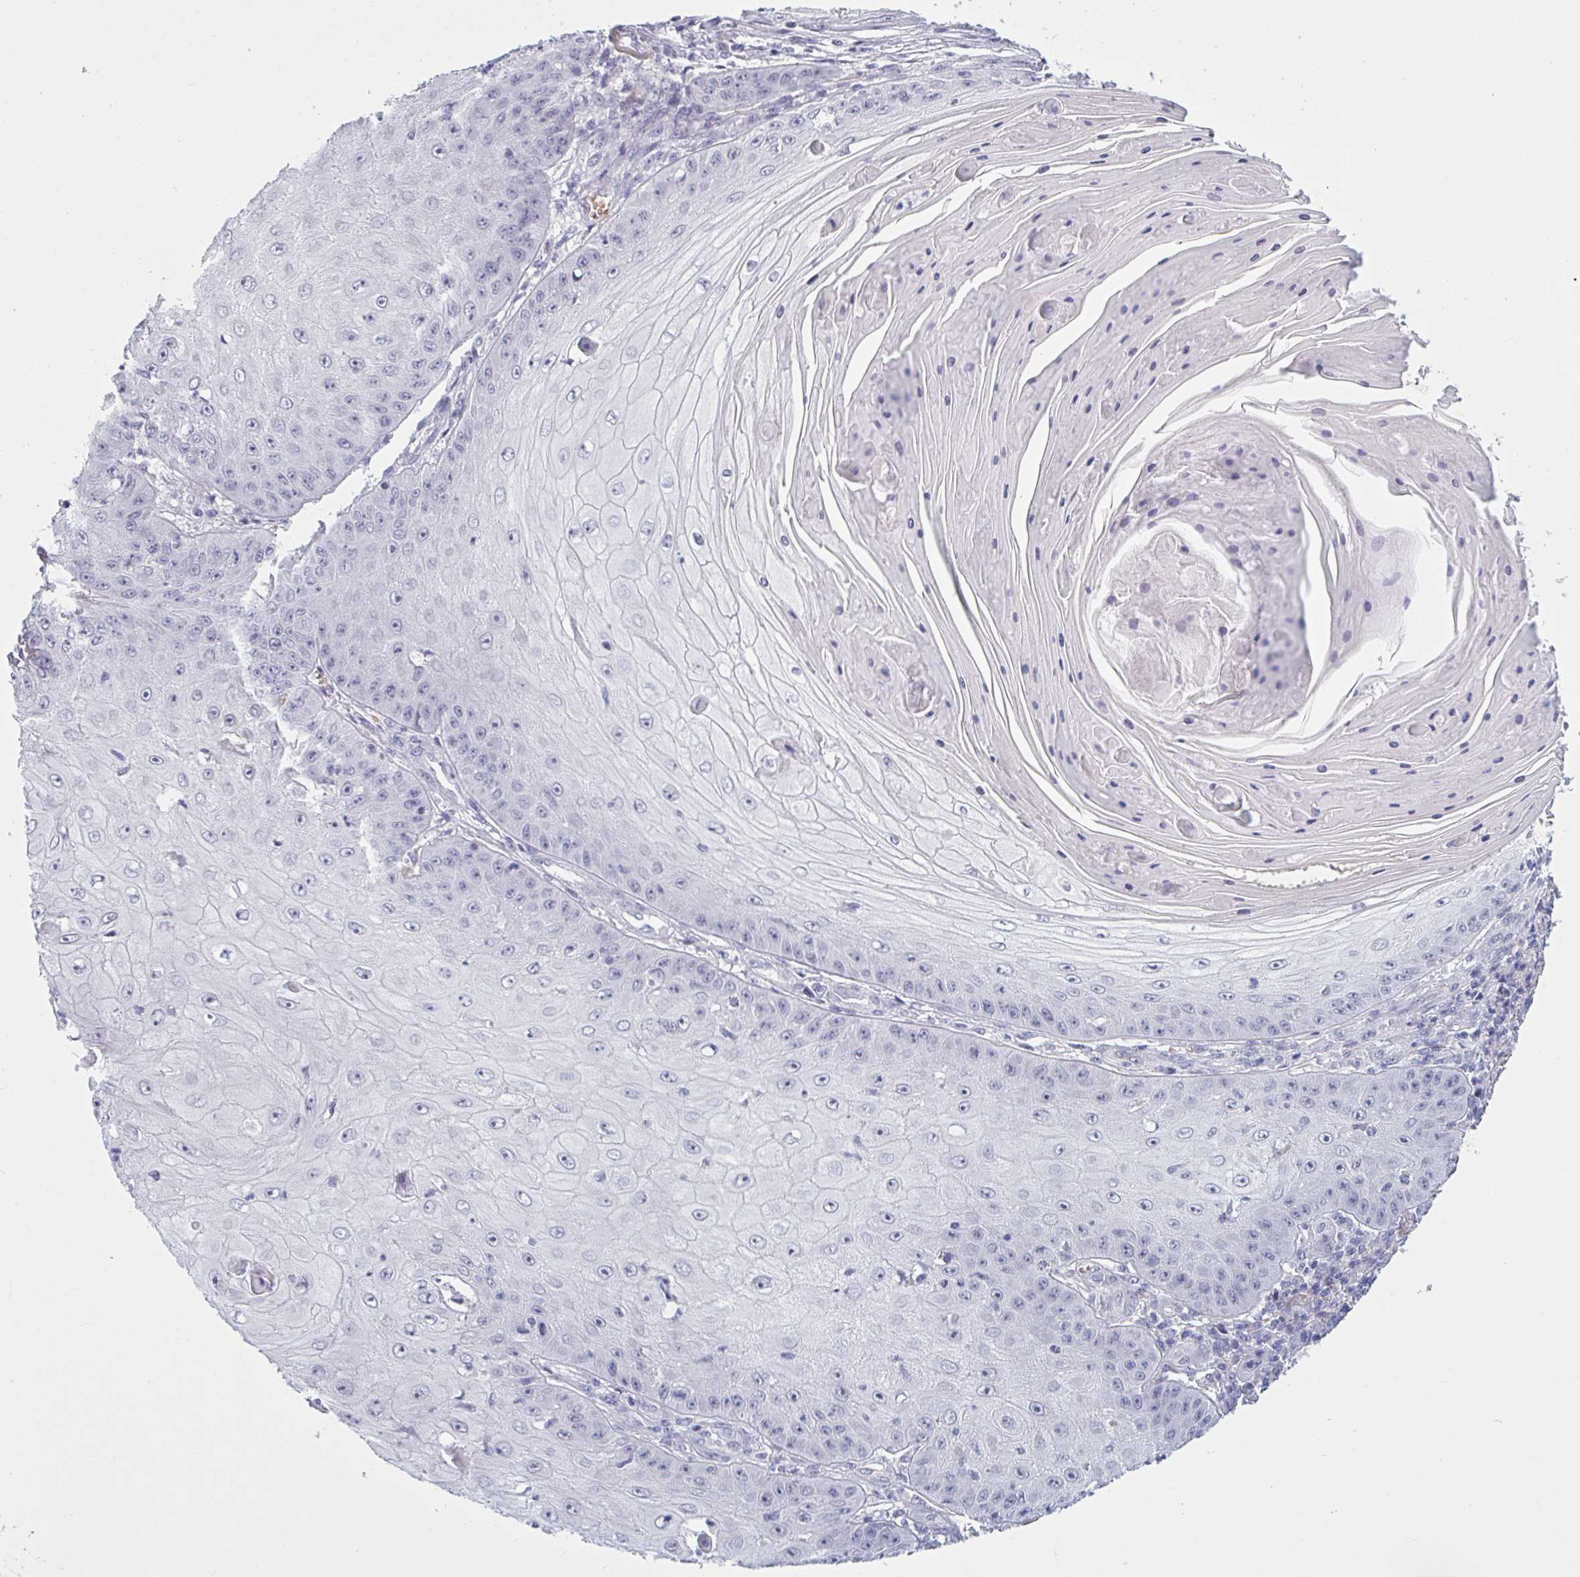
{"staining": {"intensity": "negative", "quantity": "none", "location": "none"}, "tissue": "skin cancer", "cell_type": "Tumor cells", "image_type": "cancer", "snomed": [{"axis": "morphology", "description": "Squamous cell carcinoma, NOS"}, {"axis": "topography", "description": "Skin"}], "caption": "Protein analysis of skin cancer (squamous cell carcinoma) reveals no significant positivity in tumor cells. (DAB immunohistochemistry, high magnification).", "gene": "HSD11B2", "patient": {"sex": "male", "age": 70}}